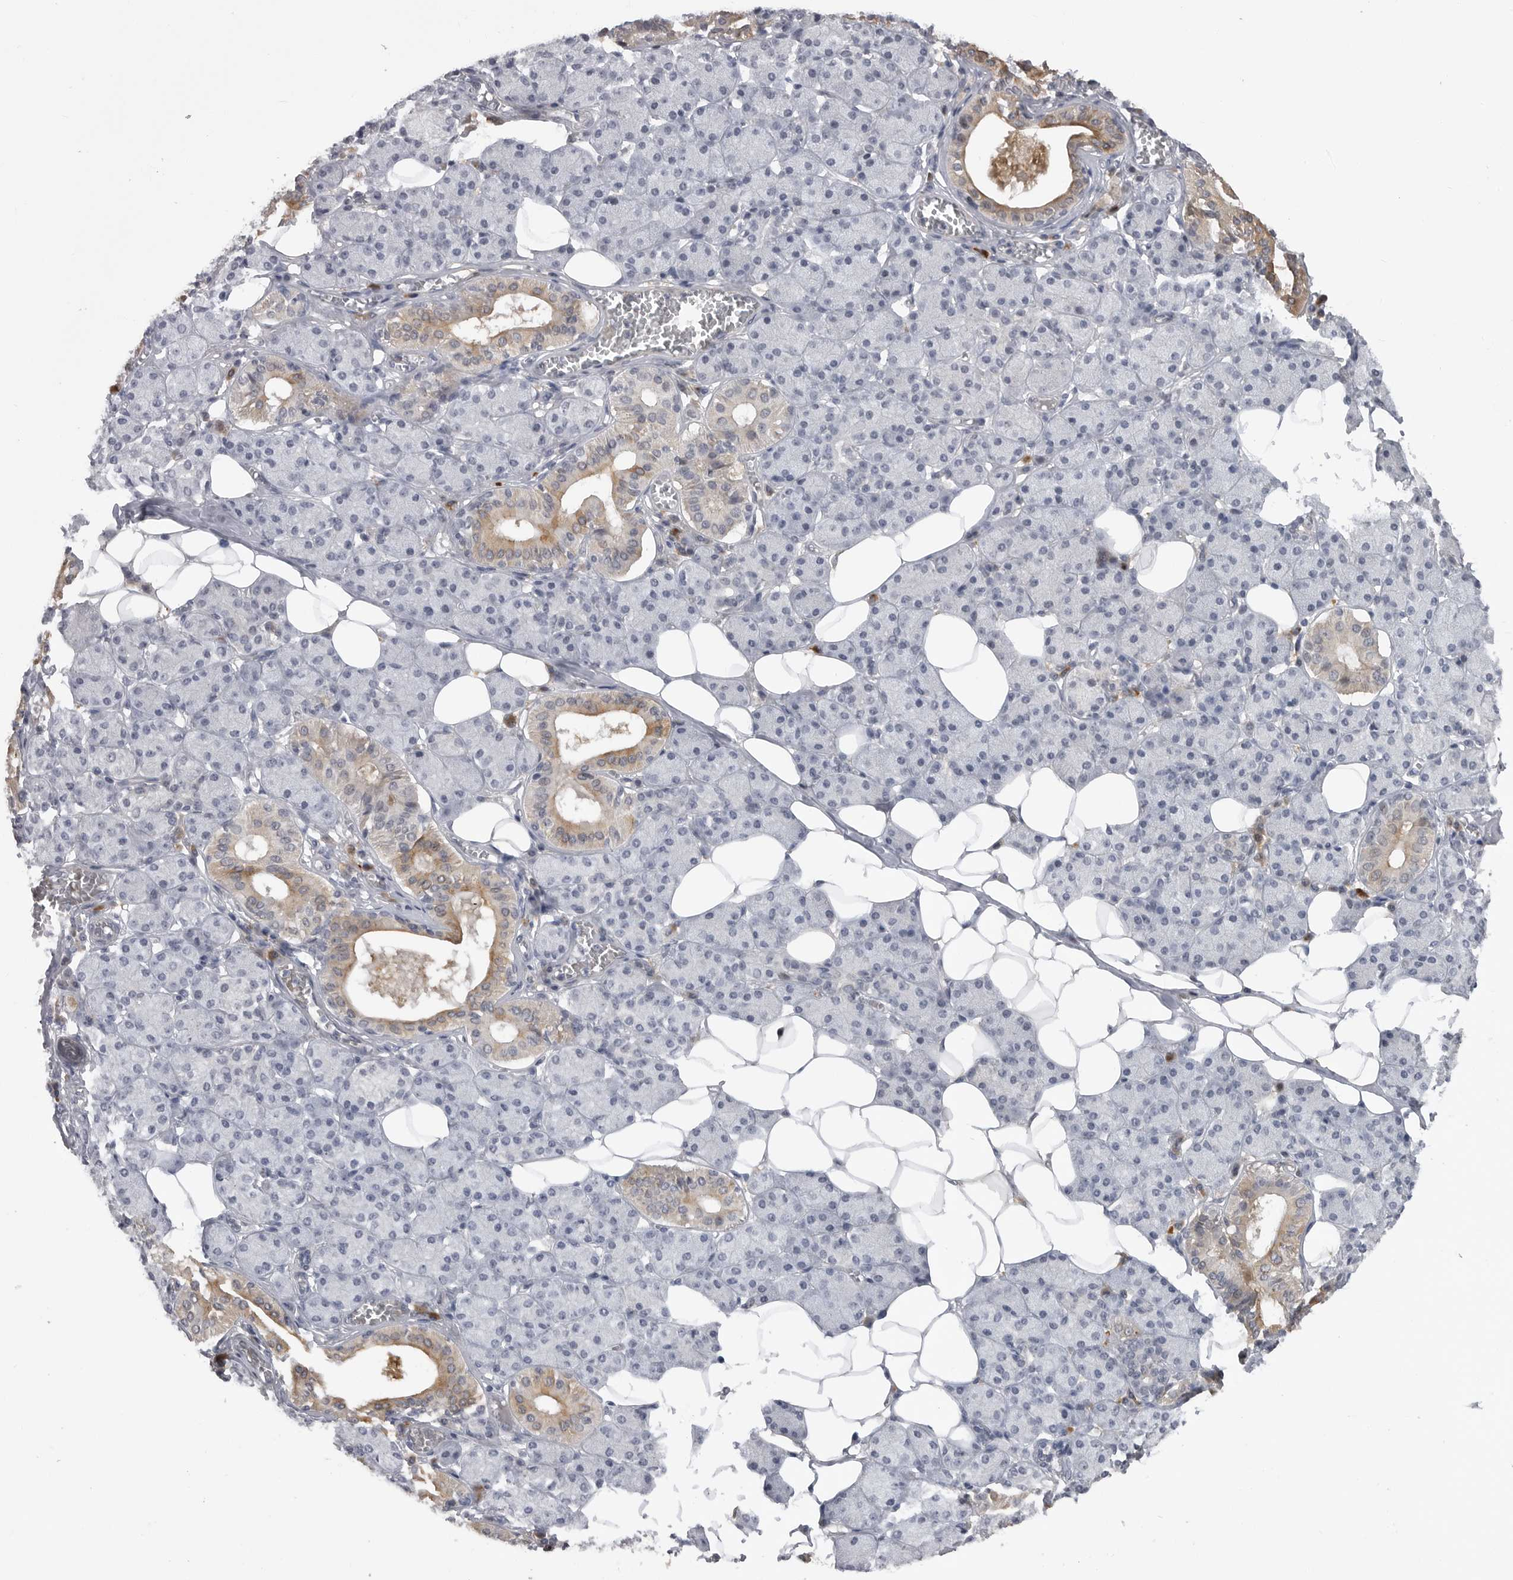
{"staining": {"intensity": "weak", "quantity": "<25%", "location": "cytoplasmic/membranous"}, "tissue": "salivary gland", "cell_type": "Glandular cells", "image_type": "normal", "snomed": [{"axis": "morphology", "description": "Normal tissue, NOS"}, {"axis": "topography", "description": "Salivary gland"}], "caption": "This is a histopathology image of IHC staining of unremarkable salivary gland, which shows no staining in glandular cells. Brightfield microscopy of immunohistochemistry stained with DAB (brown) and hematoxylin (blue), captured at high magnification.", "gene": "PLEKHF1", "patient": {"sex": "female", "age": 33}}